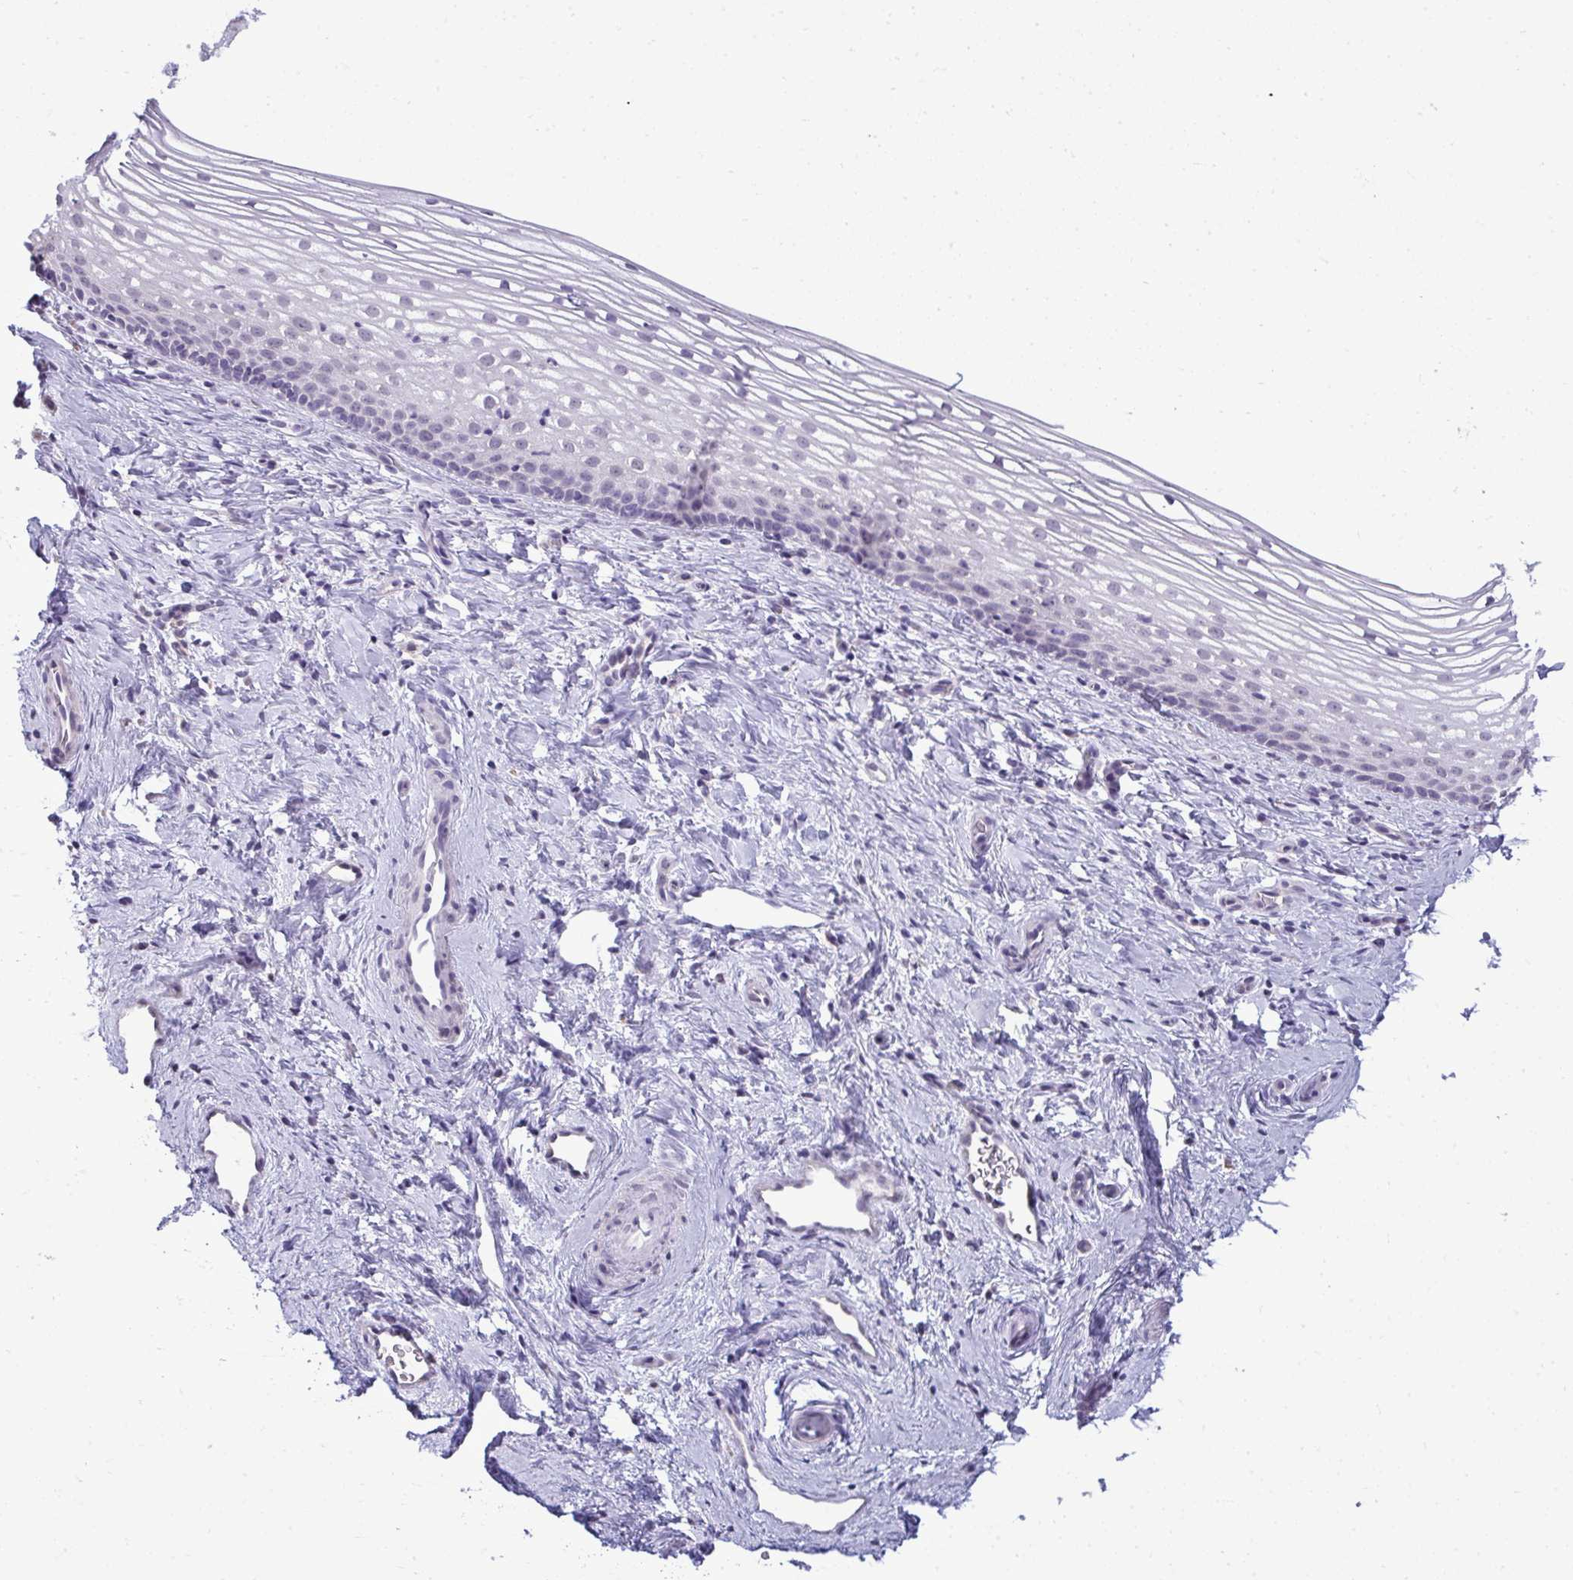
{"staining": {"intensity": "weak", "quantity": "<25%", "location": "nuclear"}, "tissue": "vagina", "cell_type": "Squamous epithelial cells", "image_type": "normal", "snomed": [{"axis": "morphology", "description": "Normal tissue, NOS"}, {"axis": "topography", "description": "Vagina"}], "caption": "High magnification brightfield microscopy of benign vagina stained with DAB (3,3'-diaminobenzidine) (brown) and counterstained with hematoxylin (blue): squamous epithelial cells show no significant expression.", "gene": "NPPA", "patient": {"sex": "female", "age": 51}}